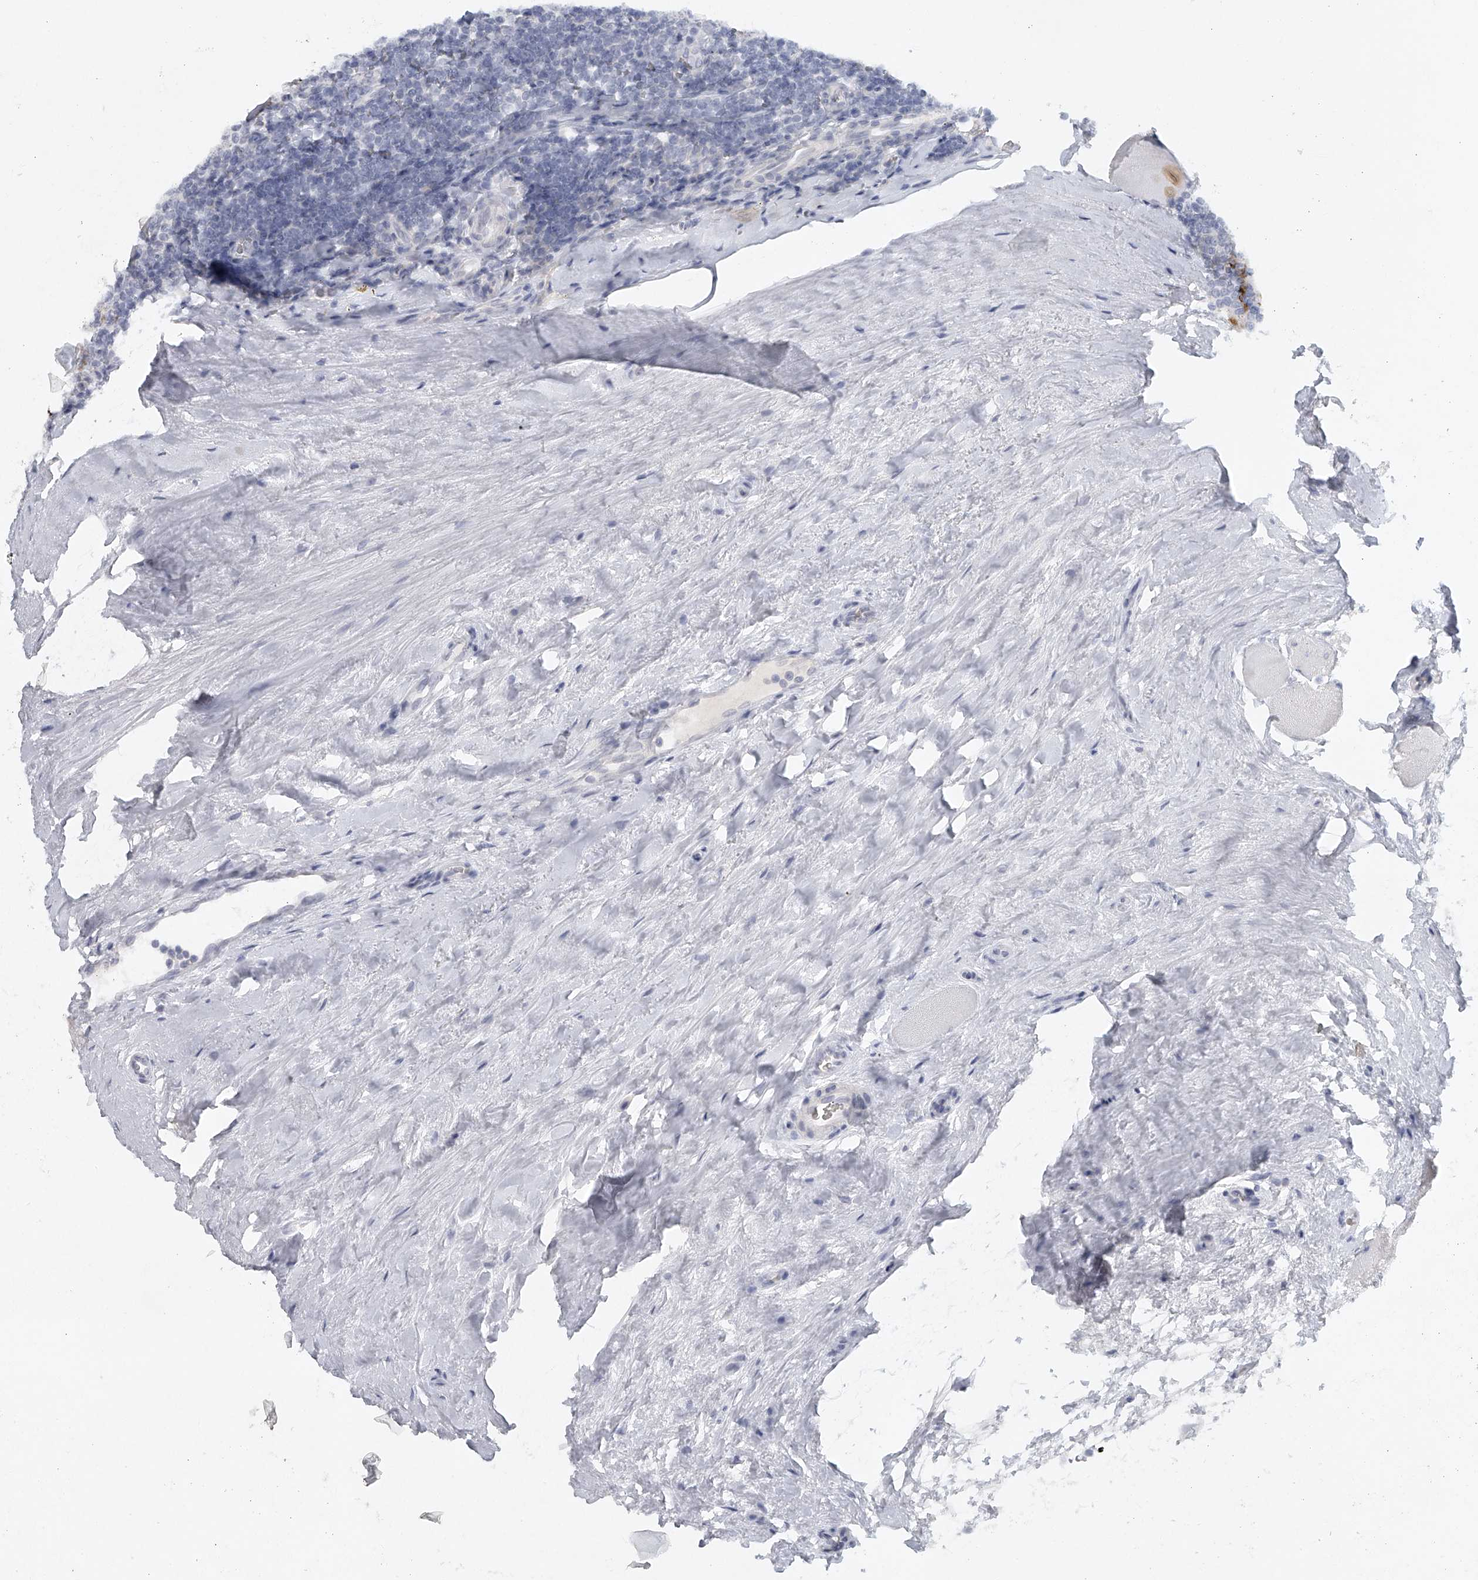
{"staining": {"intensity": "negative", "quantity": "none", "location": "none"}, "tissue": "tonsil", "cell_type": "Germinal center cells", "image_type": "normal", "snomed": [{"axis": "morphology", "description": "Normal tissue, NOS"}, {"axis": "topography", "description": "Tonsil"}], "caption": "This is an immunohistochemistry (IHC) micrograph of unremarkable tonsil. There is no positivity in germinal center cells.", "gene": "FAT2", "patient": {"sex": "male", "age": 27}}